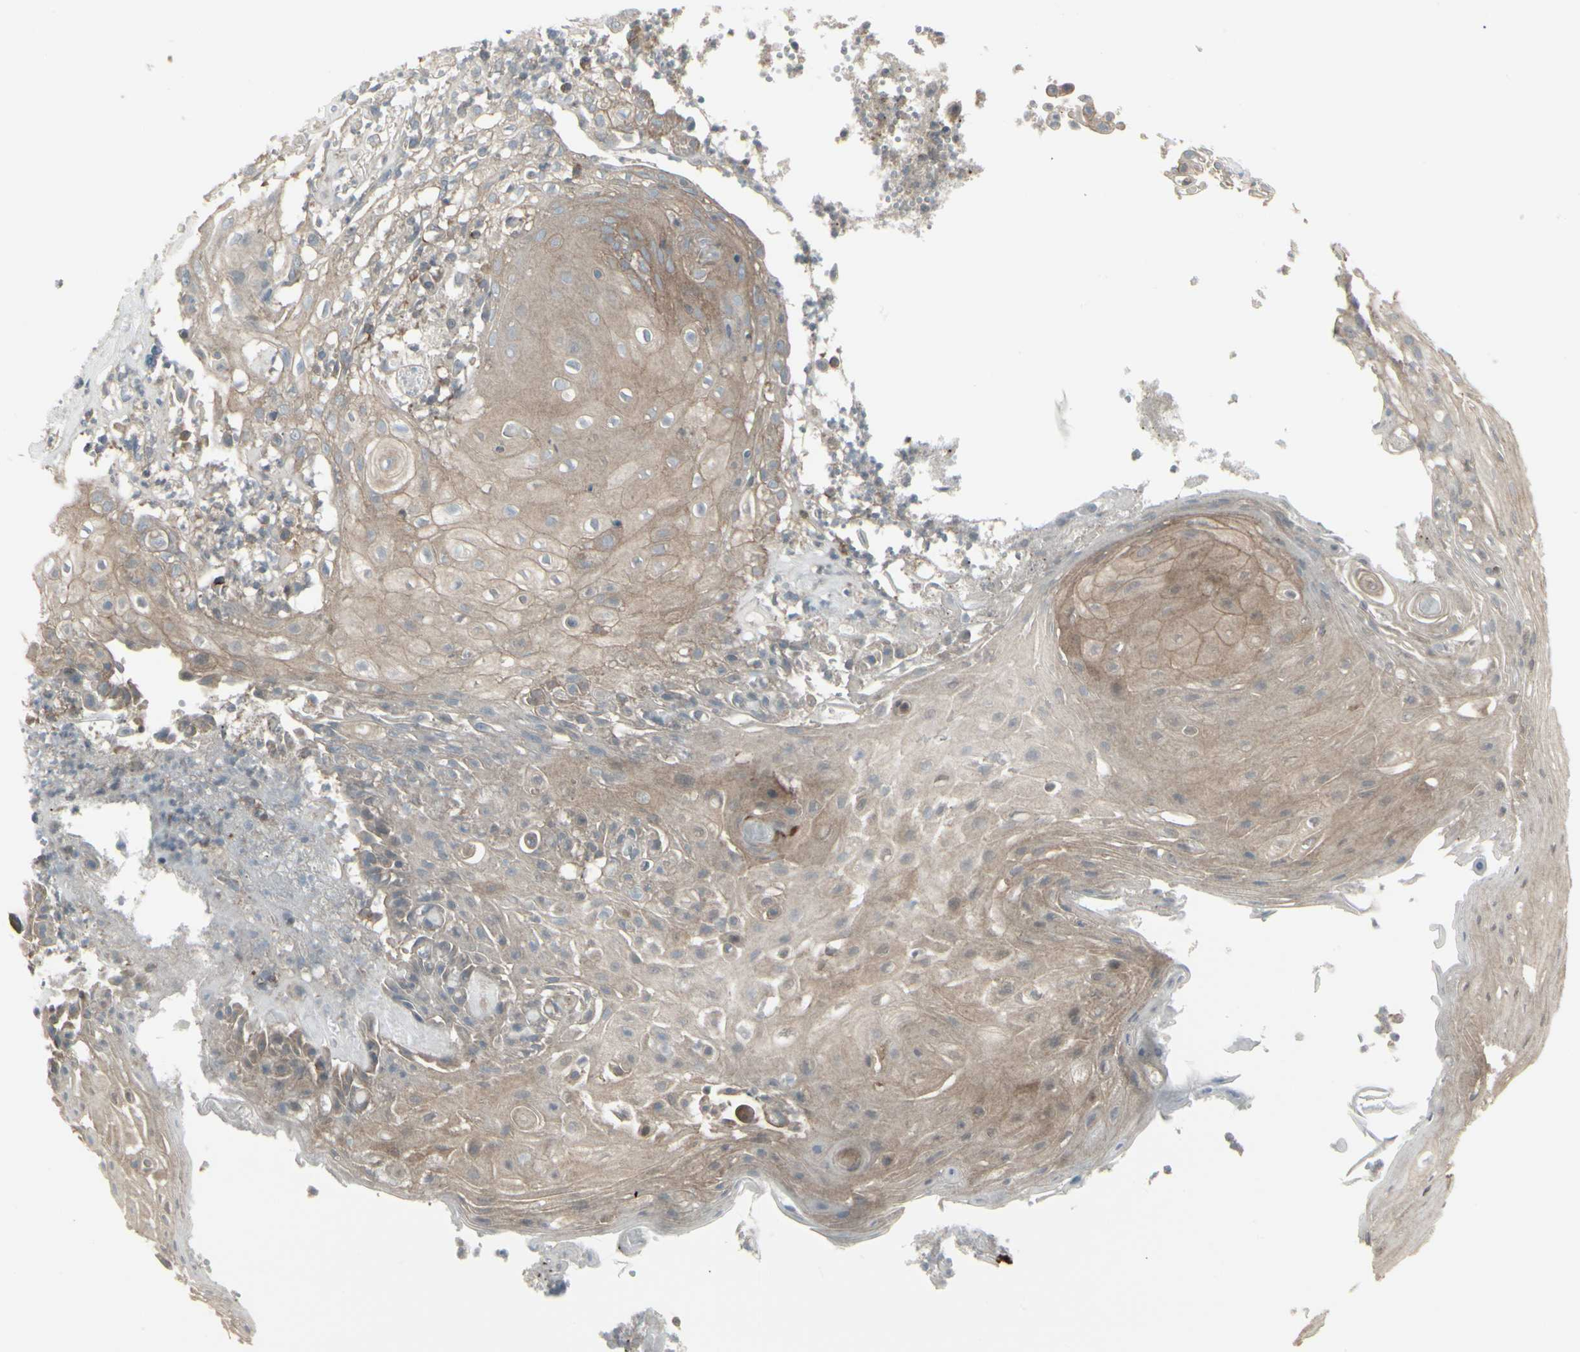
{"staining": {"intensity": "moderate", "quantity": ">75%", "location": "cytoplasmic/membranous"}, "tissue": "skin cancer", "cell_type": "Tumor cells", "image_type": "cancer", "snomed": [{"axis": "morphology", "description": "Squamous cell carcinoma, NOS"}, {"axis": "topography", "description": "Skin"}], "caption": "The micrograph displays a brown stain indicating the presence of a protein in the cytoplasmic/membranous of tumor cells in skin squamous cell carcinoma.", "gene": "EPS15", "patient": {"sex": "male", "age": 65}}